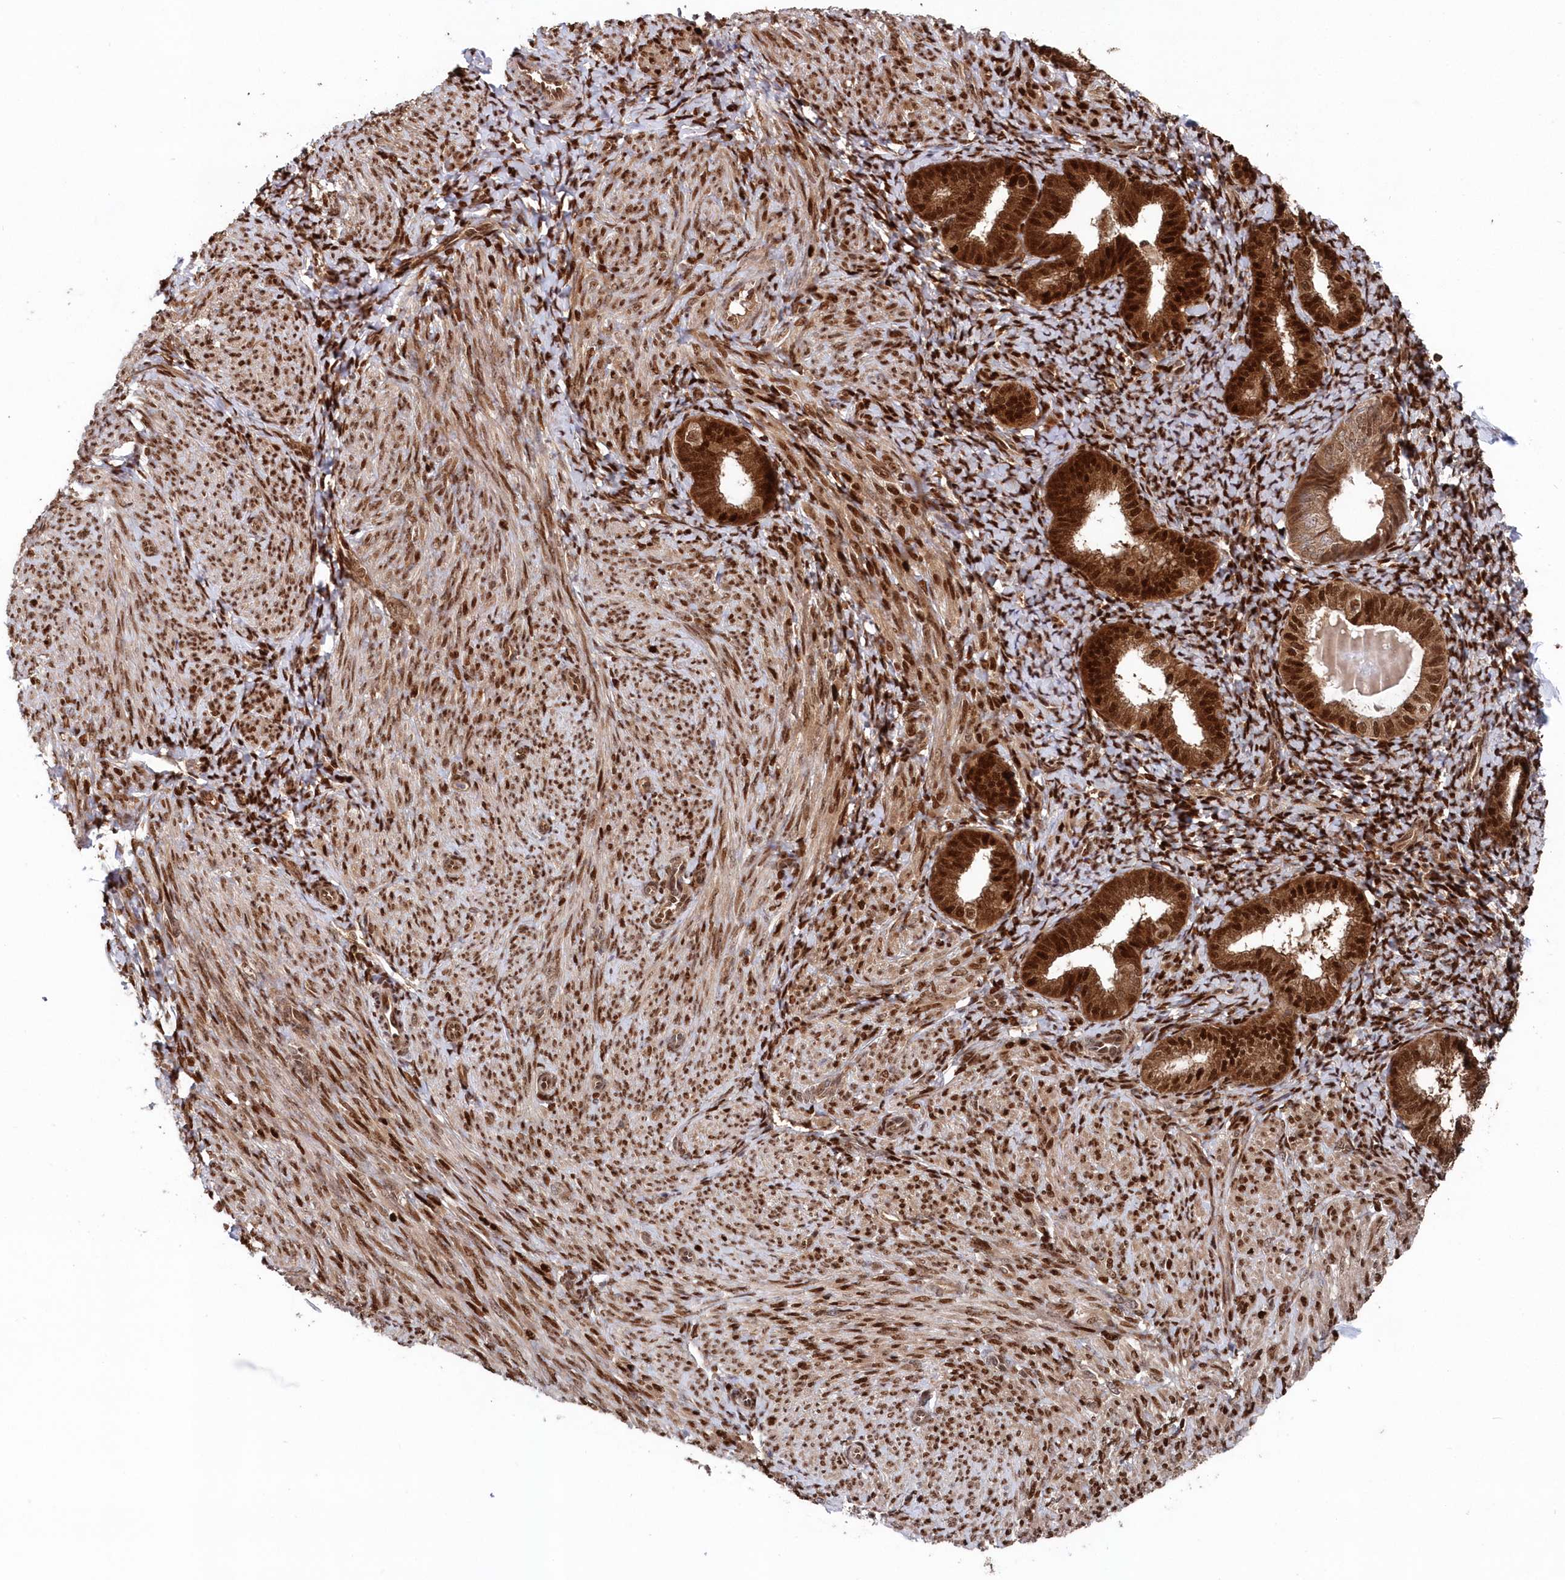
{"staining": {"intensity": "strong", "quantity": ">75%", "location": "nuclear"}, "tissue": "endometrium", "cell_type": "Cells in endometrial stroma", "image_type": "normal", "snomed": [{"axis": "morphology", "description": "Normal tissue, NOS"}, {"axis": "topography", "description": "Endometrium"}], "caption": "Strong nuclear expression is appreciated in about >75% of cells in endometrial stroma in benign endometrium. (Stains: DAB in brown, nuclei in blue, Microscopy: brightfield microscopy at high magnification).", "gene": "ABHD14B", "patient": {"sex": "female", "age": 72}}